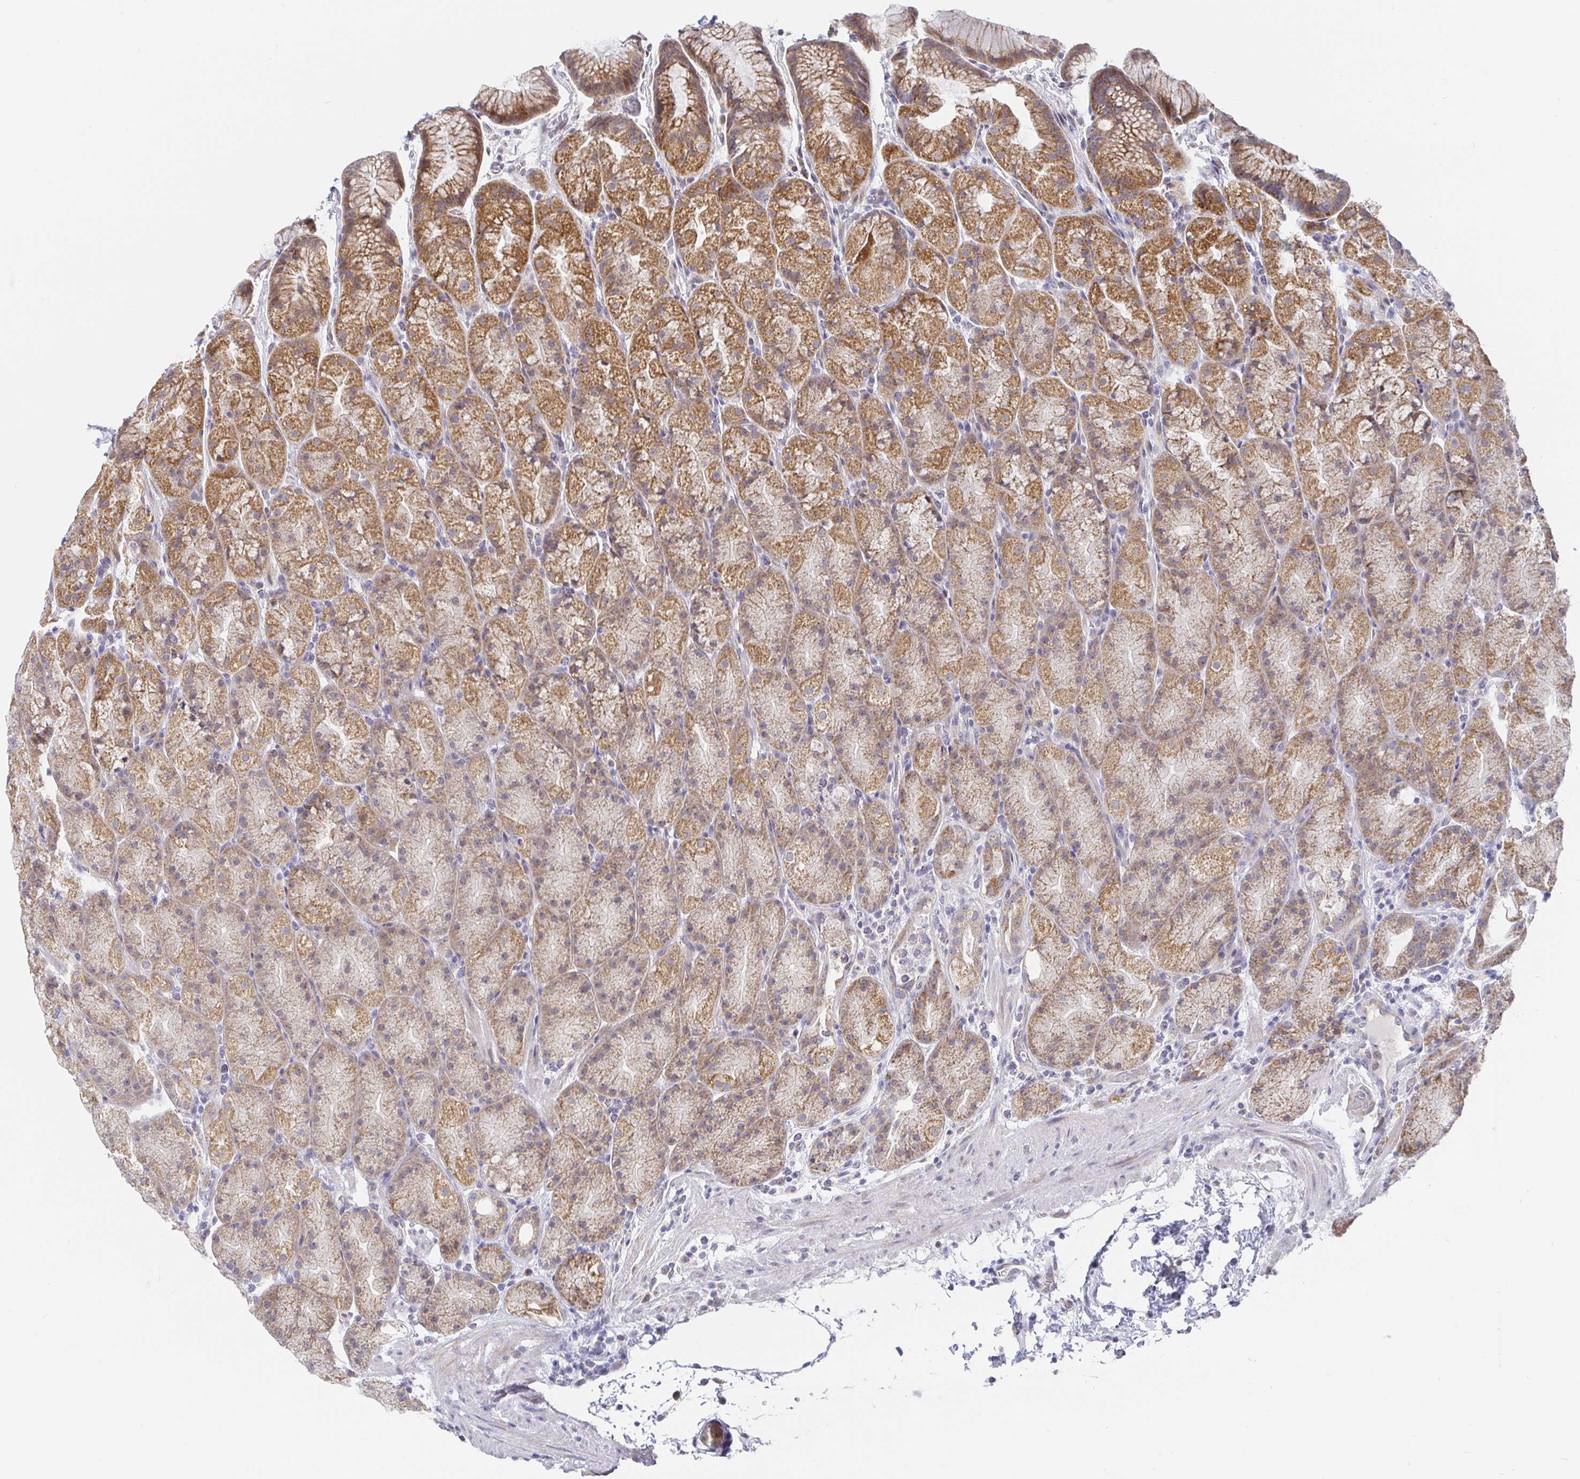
{"staining": {"intensity": "moderate", "quantity": ">75%", "location": "cytoplasmic/membranous"}, "tissue": "stomach", "cell_type": "Glandular cells", "image_type": "normal", "snomed": [{"axis": "morphology", "description": "Normal tissue, NOS"}, {"axis": "topography", "description": "Stomach, upper"}, {"axis": "topography", "description": "Stomach"}], "caption": "The immunohistochemical stain labels moderate cytoplasmic/membranous expression in glandular cells of unremarkable stomach. (DAB (3,3'-diaminobenzidine) IHC with brightfield microscopy, high magnification).", "gene": "CIT", "patient": {"sex": "male", "age": 48}}